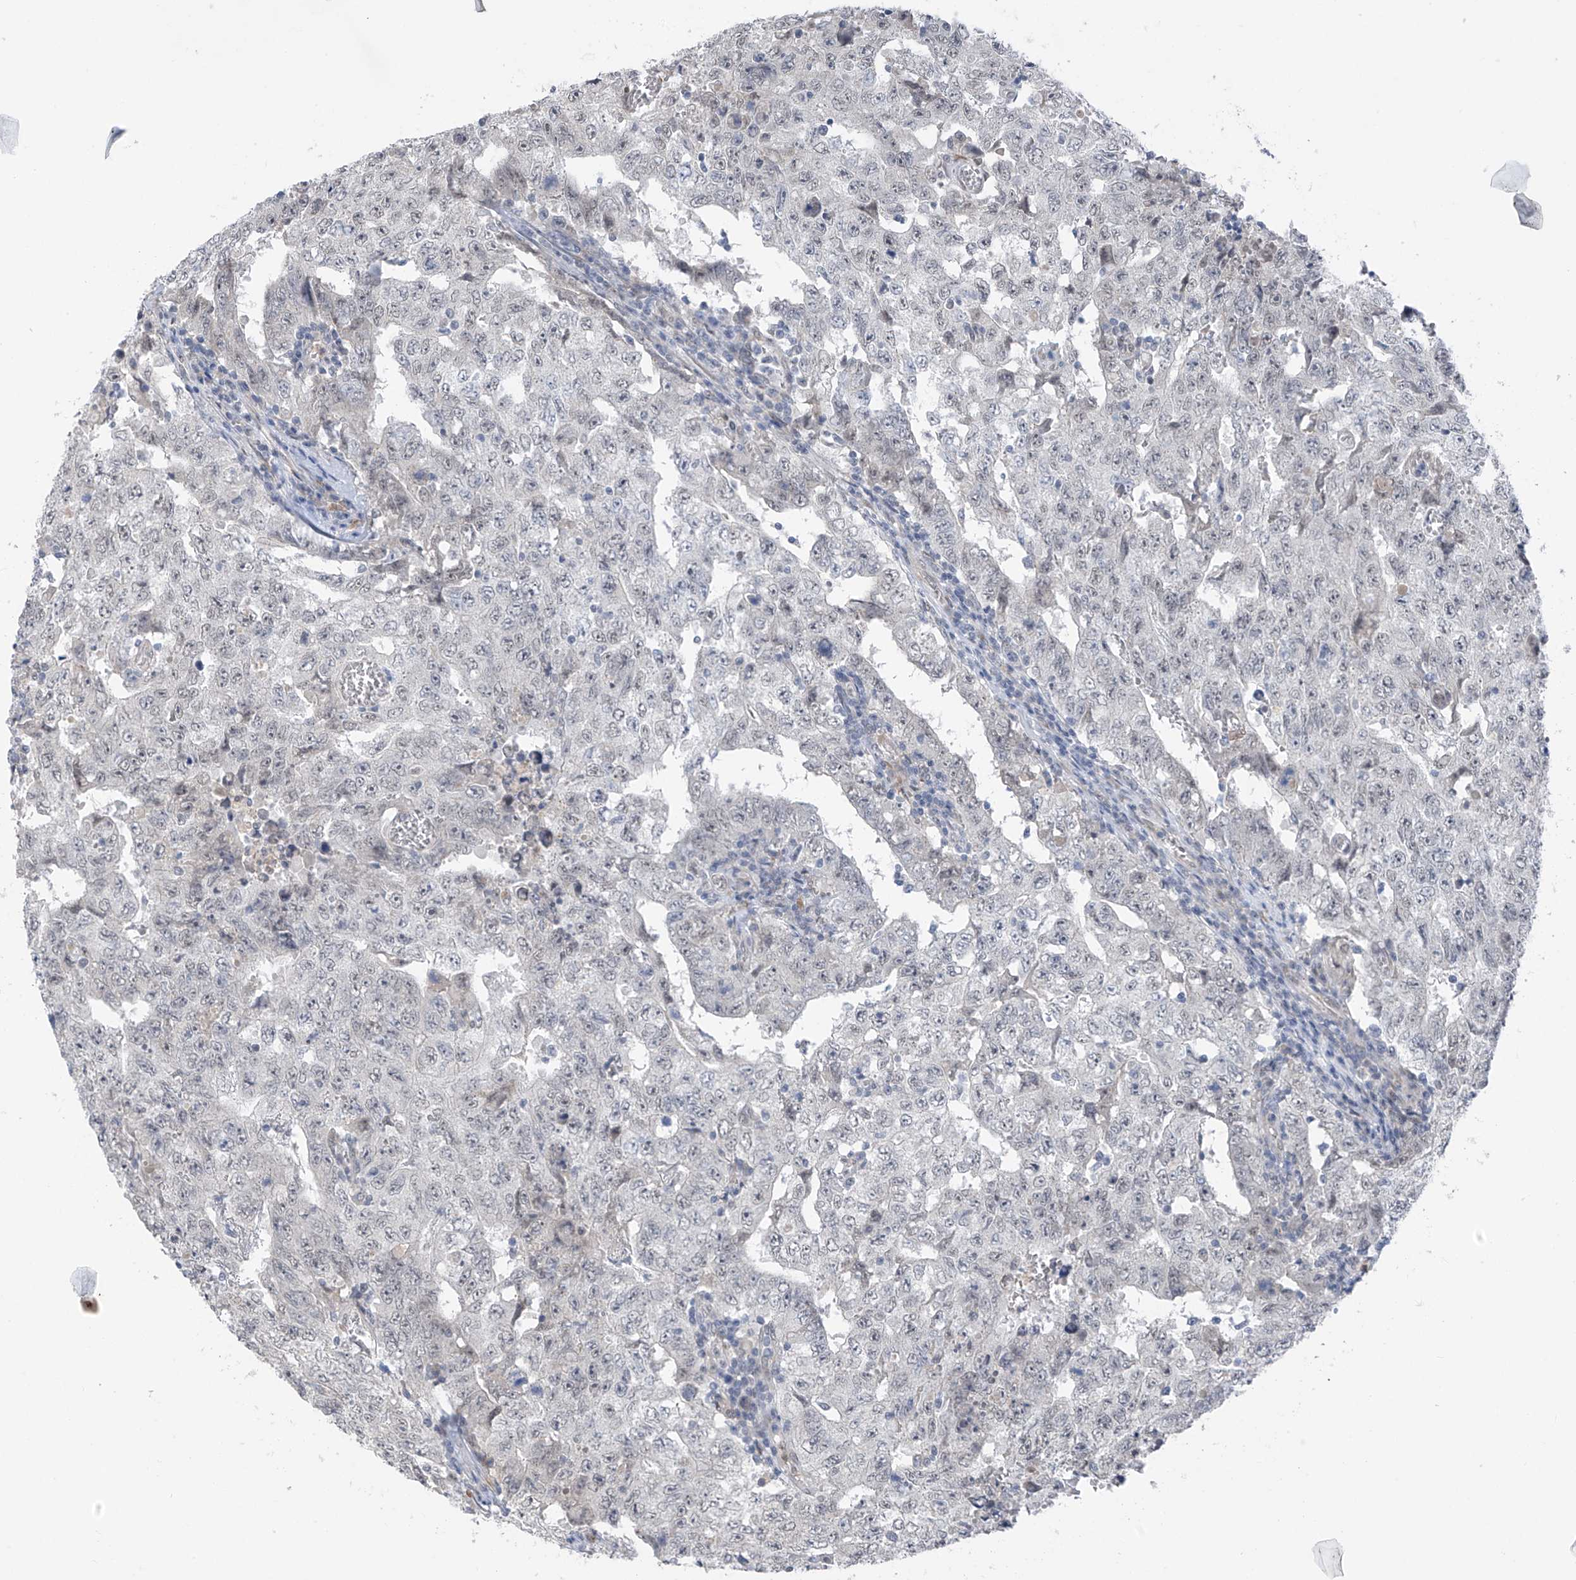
{"staining": {"intensity": "negative", "quantity": "none", "location": "none"}, "tissue": "testis cancer", "cell_type": "Tumor cells", "image_type": "cancer", "snomed": [{"axis": "morphology", "description": "Carcinoma, Embryonal, NOS"}, {"axis": "topography", "description": "Testis"}], "caption": "This is a histopathology image of IHC staining of embryonal carcinoma (testis), which shows no expression in tumor cells.", "gene": "CYP4V2", "patient": {"sex": "male", "age": 26}}